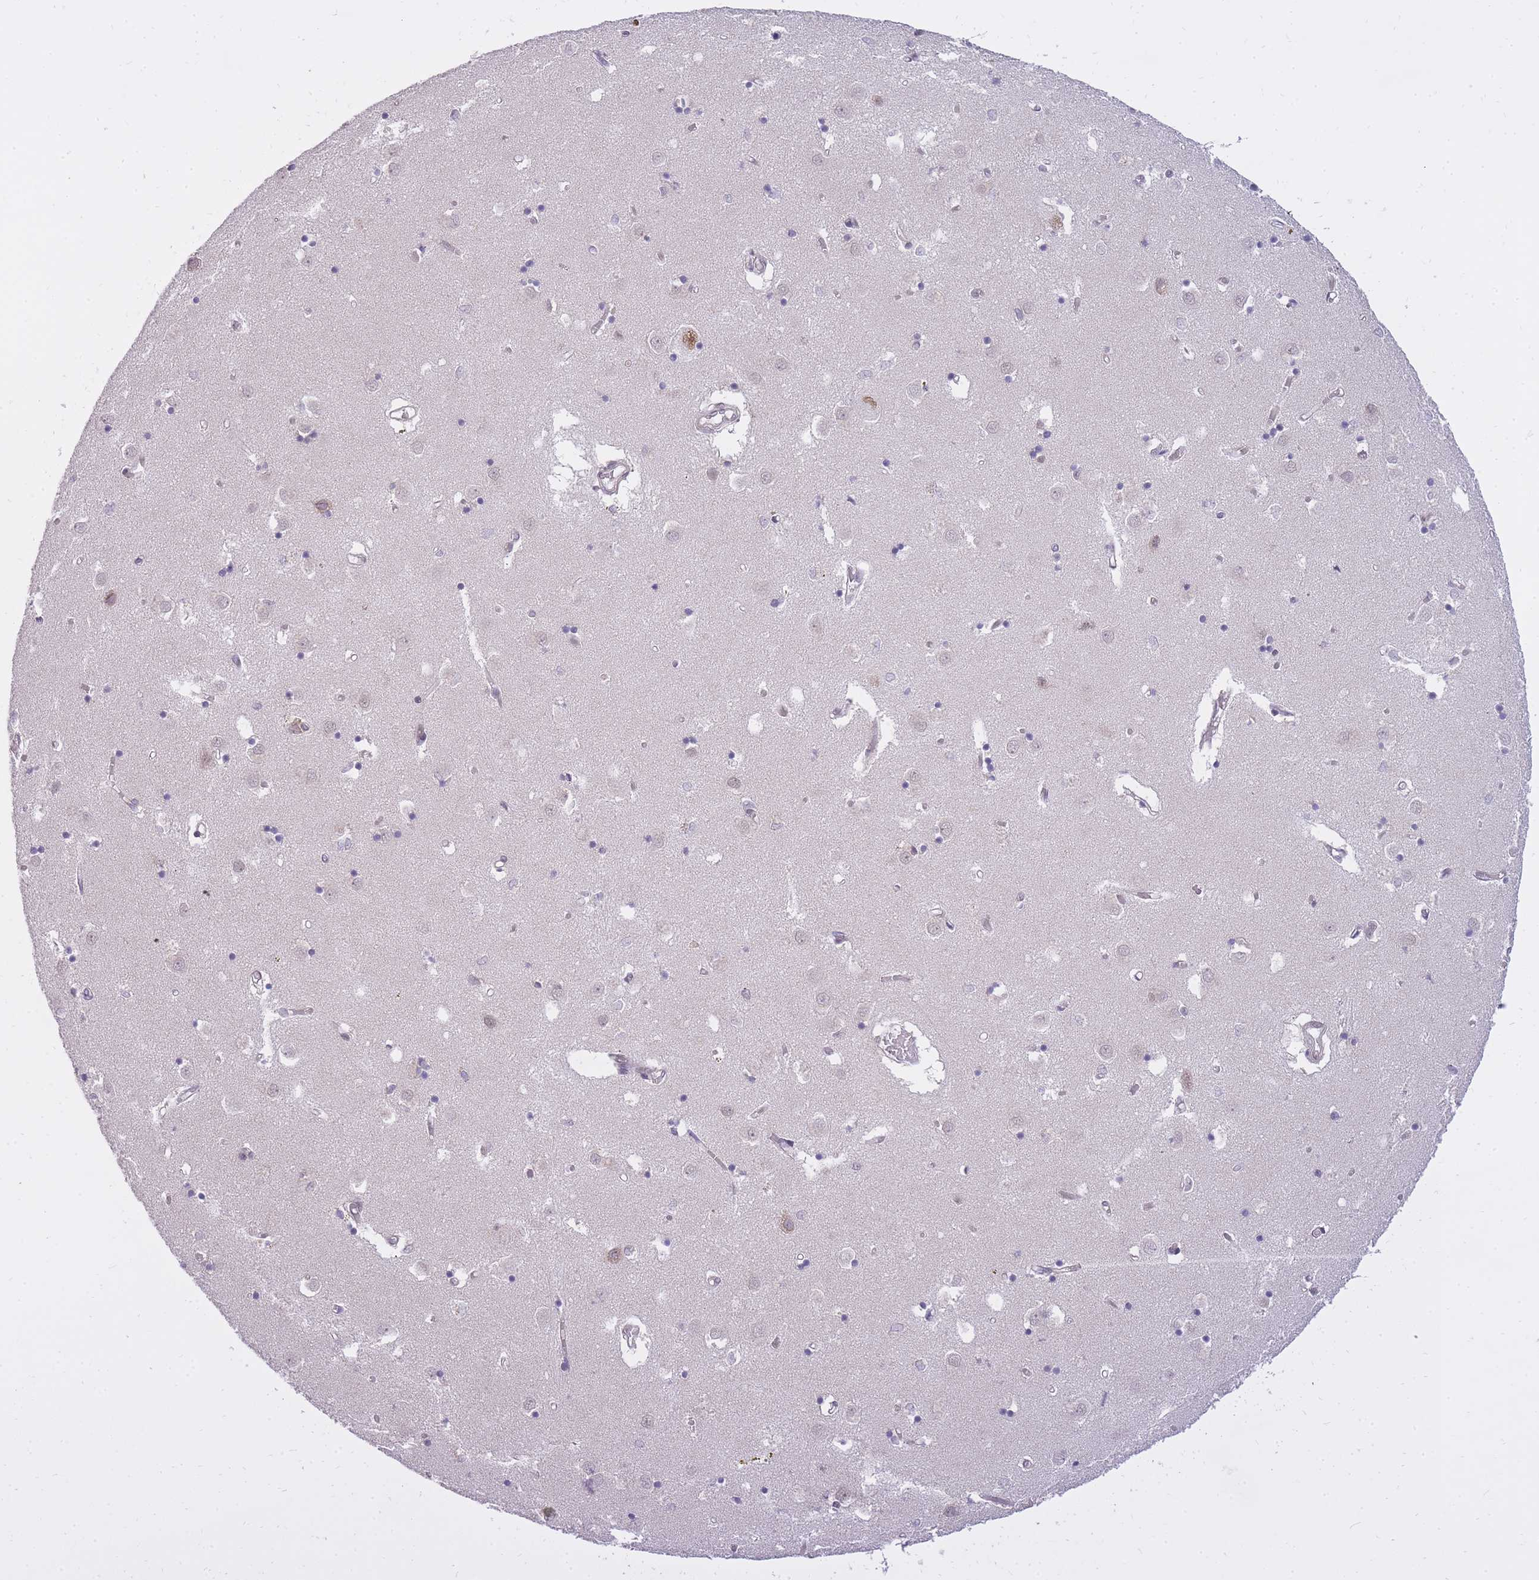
{"staining": {"intensity": "weak", "quantity": "<25%", "location": "nuclear"}, "tissue": "caudate", "cell_type": "Glial cells", "image_type": "normal", "snomed": [{"axis": "morphology", "description": "Normal tissue, NOS"}, {"axis": "topography", "description": "Lateral ventricle wall"}], "caption": "Glial cells show no significant protein positivity in unremarkable caudate. The staining was performed using DAB (3,3'-diaminobenzidine) to visualize the protein expression in brown, while the nuclei were stained in blue with hematoxylin (Magnification: 20x).", "gene": "TIGD1", "patient": {"sex": "male", "age": 70}}